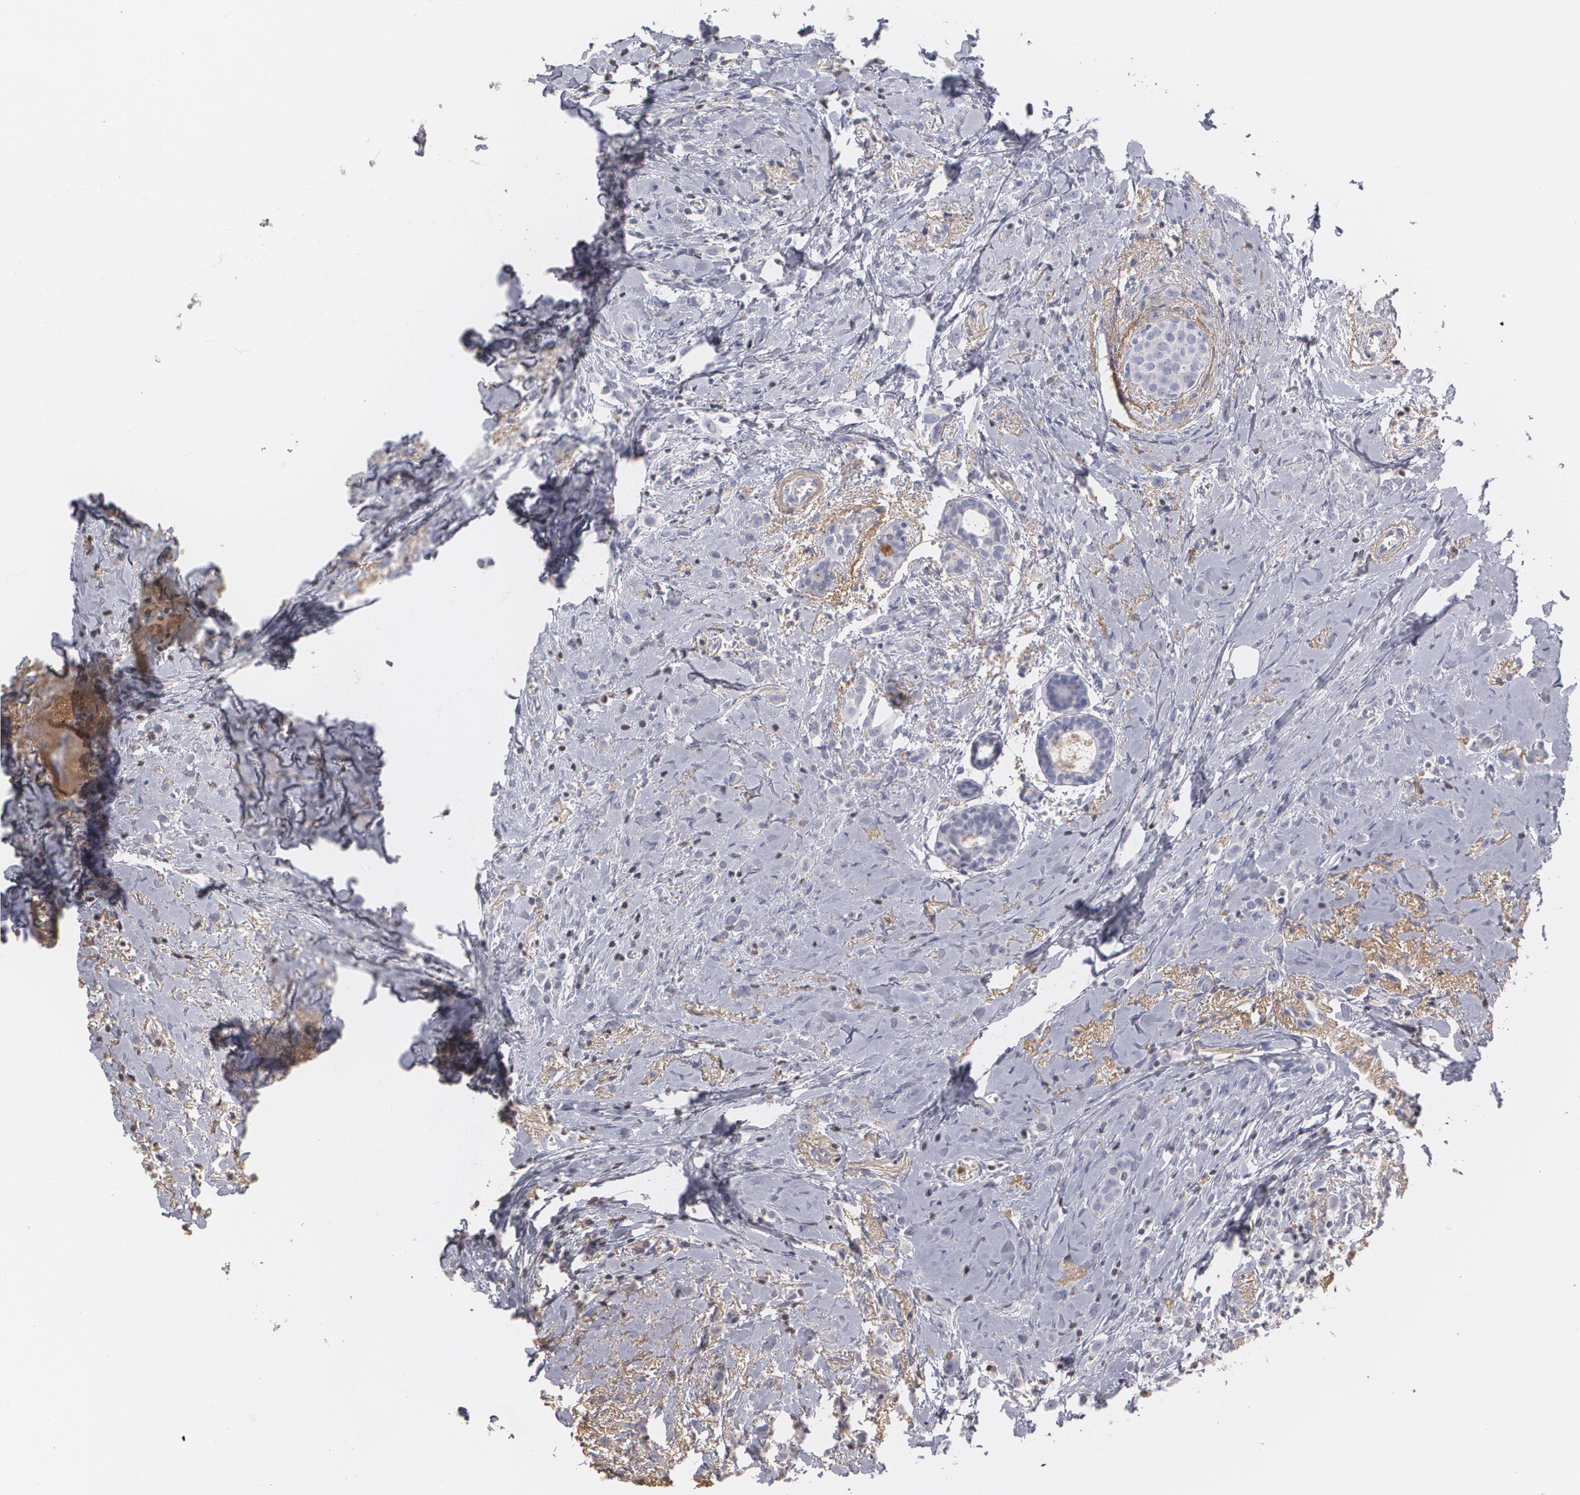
{"staining": {"intensity": "weak", "quantity": "<25%", "location": "cytoplasmic/membranous"}, "tissue": "breast cancer", "cell_type": "Tumor cells", "image_type": "cancer", "snomed": [{"axis": "morphology", "description": "Lobular carcinoma"}, {"axis": "topography", "description": "Breast"}], "caption": "DAB (3,3'-diaminobenzidine) immunohistochemical staining of human lobular carcinoma (breast) demonstrates no significant positivity in tumor cells.", "gene": "SERPINA1", "patient": {"sex": "female", "age": 57}}